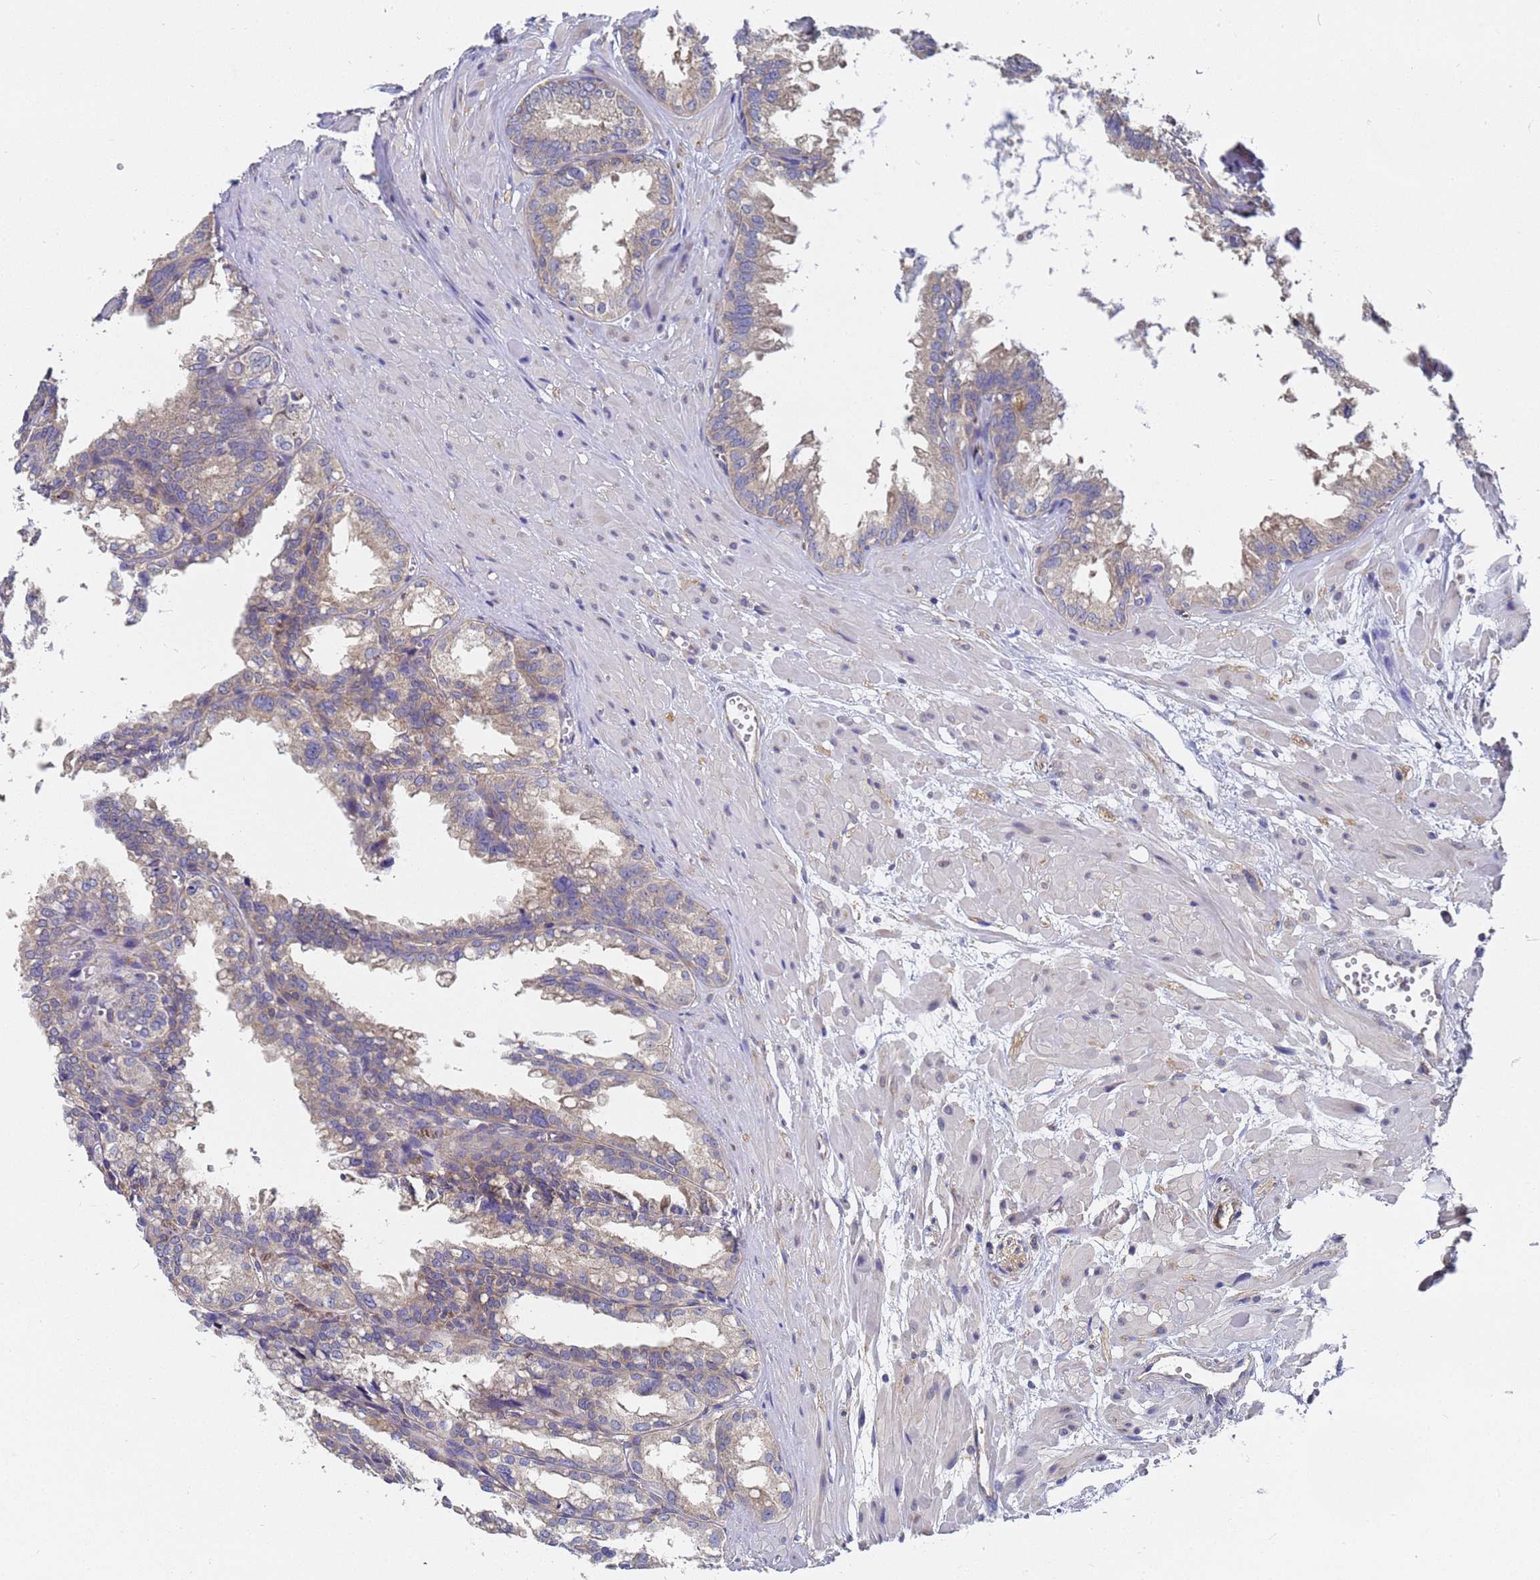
{"staining": {"intensity": "weak", "quantity": "25%-75%", "location": "cytoplasmic/membranous"}, "tissue": "seminal vesicle", "cell_type": "Glandular cells", "image_type": "normal", "snomed": [{"axis": "morphology", "description": "Normal tissue, NOS"}, {"axis": "topography", "description": "Prostate"}, {"axis": "topography", "description": "Seminal veicle"}], "caption": "This photomicrograph displays benign seminal vesicle stained with immunohistochemistry to label a protein in brown. The cytoplasmic/membranous of glandular cells show weak positivity for the protein. Nuclei are counter-stained blue.", "gene": "ALS2CL", "patient": {"sex": "male", "age": 51}}